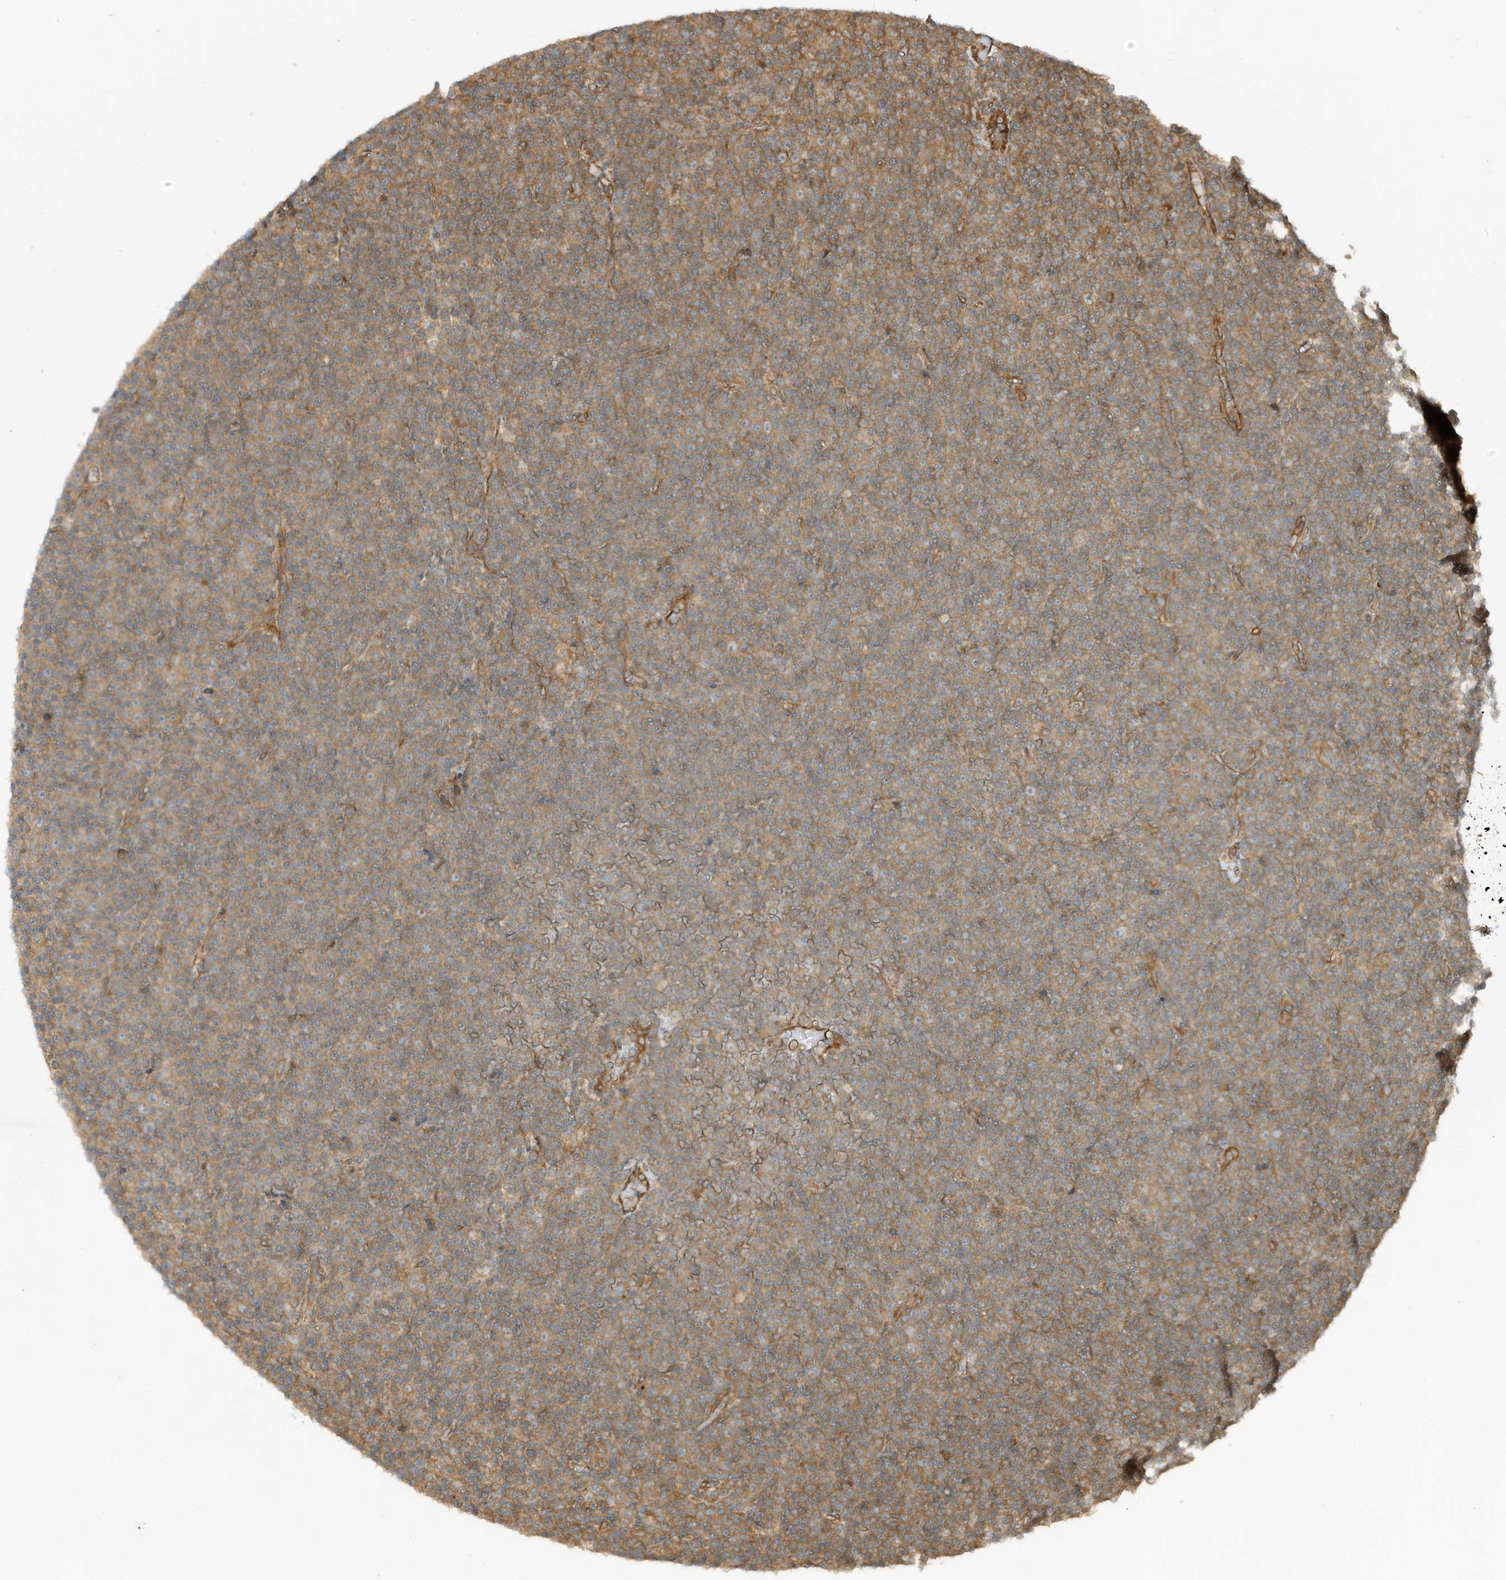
{"staining": {"intensity": "moderate", "quantity": ">75%", "location": "cytoplasmic/membranous"}, "tissue": "lymphoma", "cell_type": "Tumor cells", "image_type": "cancer", "snomed": [{"axis": "morphology", "description": "Malignant lymphoma, non-Hodgkin's type, Low grade"}, {"axis": "topography", "description": "Lymph node"}], "caption": "Lymphoma stained with DAB immunohistochemistry exhibits medium levels of moderate cytoplasmic/membranous staining in about >75% of tumor cells.", "gene": "CDC42EP3", "patient": {"sex": "female", "age": 67}}